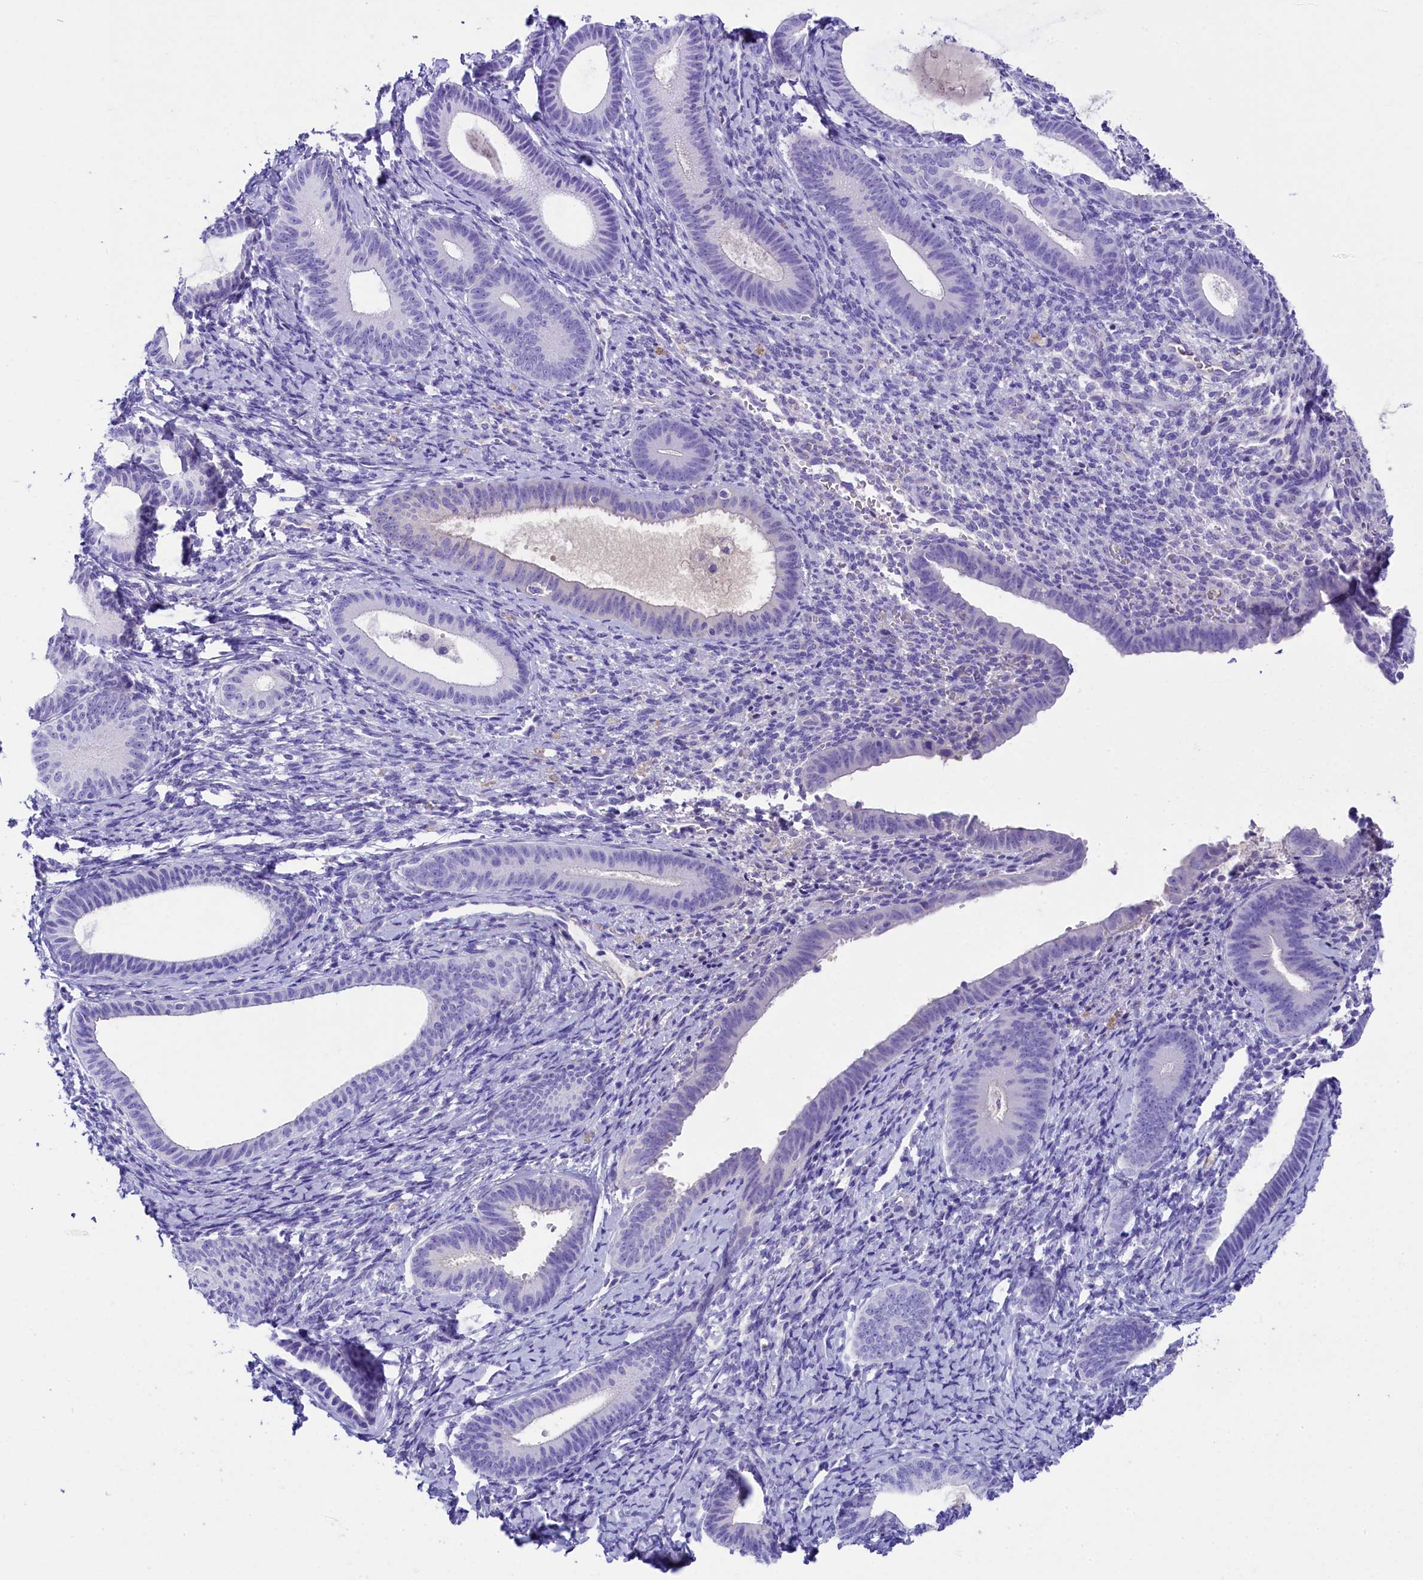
{"staining": {"intensity": "negative", "quantity": "none", "location": "none"}, "tissue": "endometrium", "cell_type": "Cells in endometrial stroma", "image_type": "normal", "snomed": [{"axis": "morphology", "description": "Normal tissue, NOS"}, {"axis": "topography", "description": "Endometrium"}], "caption": "An immunohistochemistry image of benign endometrium is shown. There is no staining in cells in endometrial stroma of endometrium.", "gene": "SKIDA1", "patient": {"sex": "female", "age": 65}}